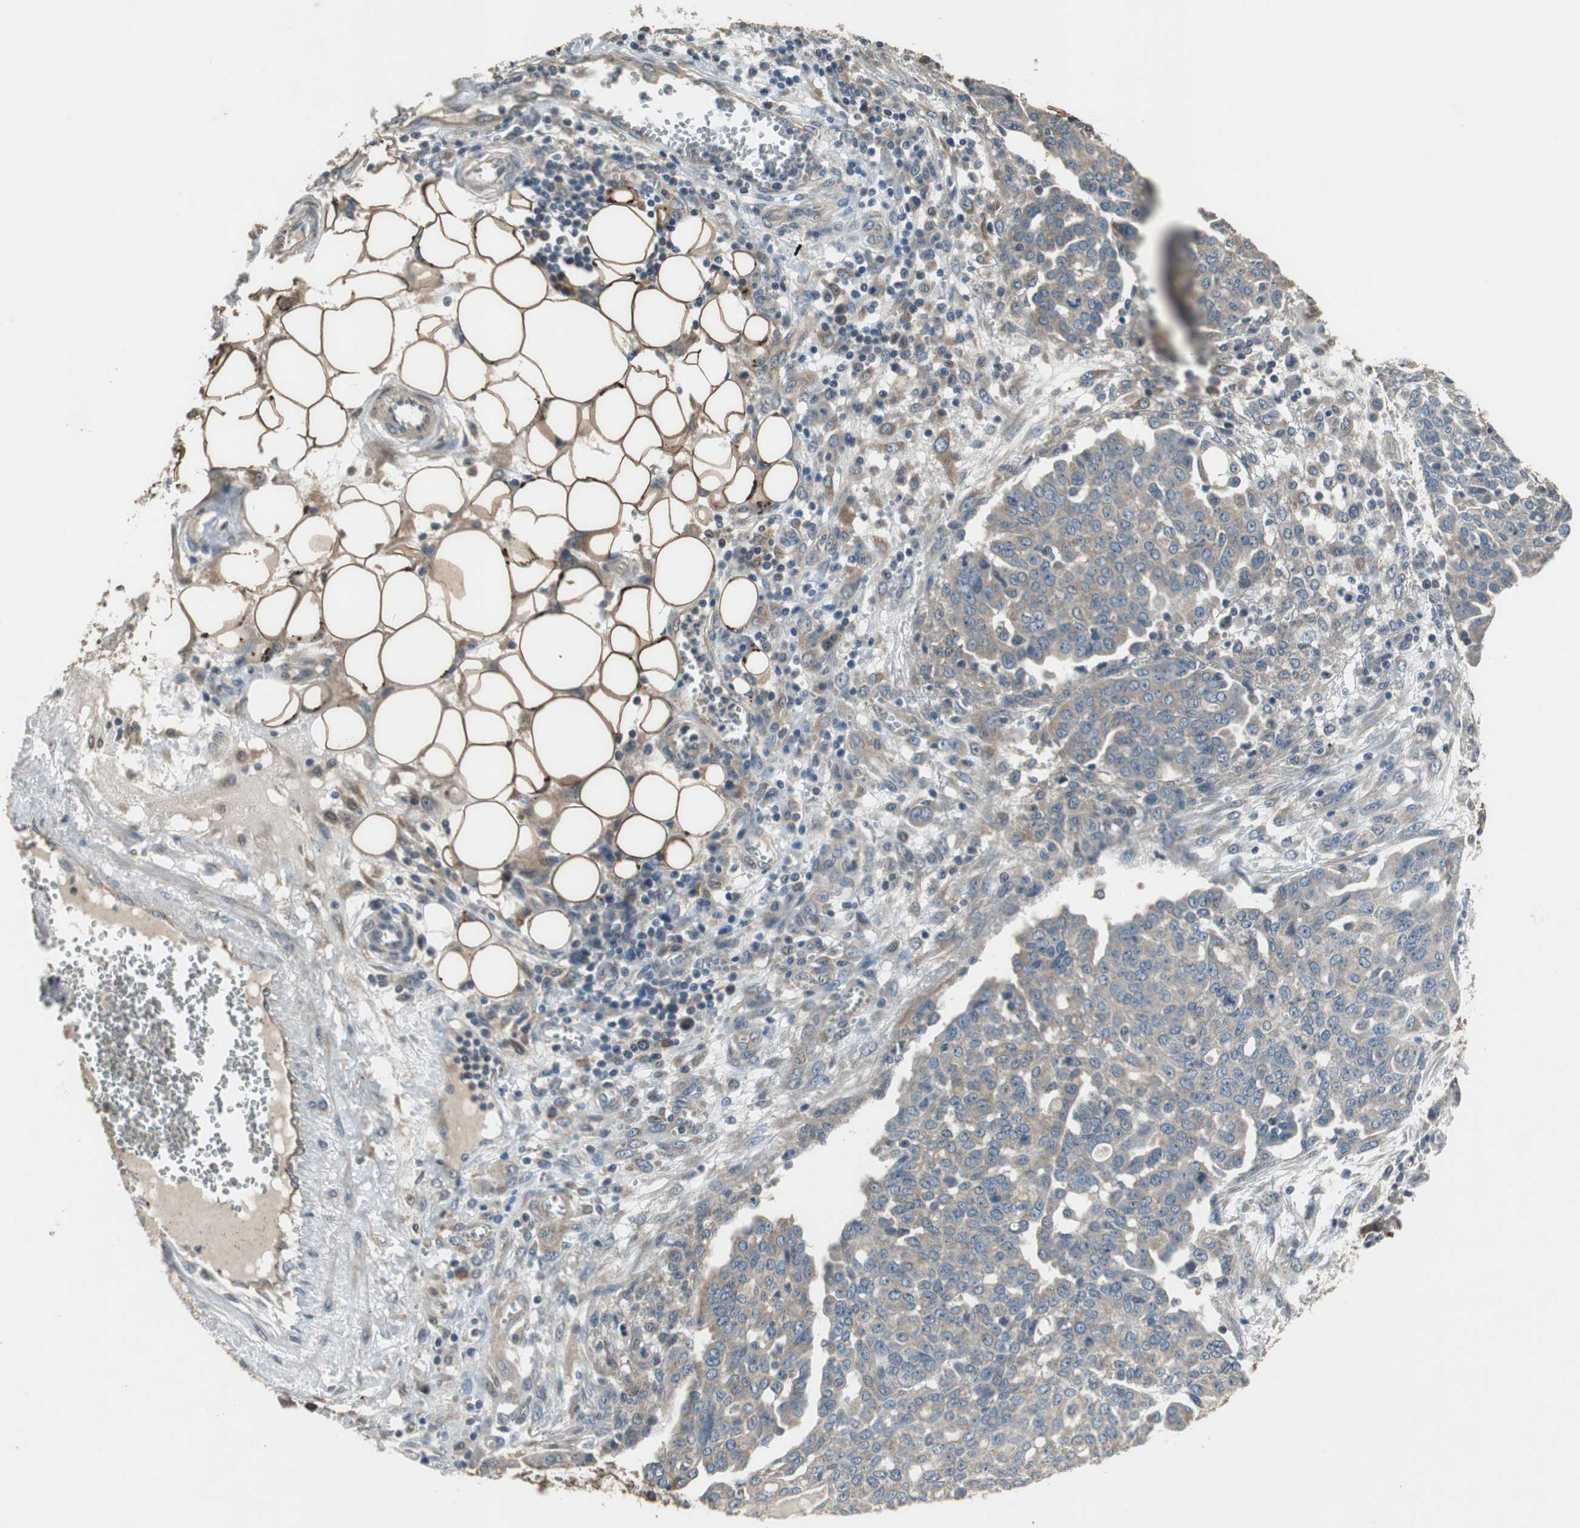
{"staining": {"intensity": "moderate", "quantity": "25%-75%", "location": "cytoplasmic/membranous"}, "tissue": "ovarian cancer", "cell_type": "Tumor cells", "image_type": "cancer", "snomed": [{"axis": "morphology", "description": "Cystadenocarcinoma, serous, NOS"}, {"axis": "topography", "description": "Soft tissue"}, {"axis": "topography", "description": "Ovary"}], "caption": "A micrograph showing moderate cytoplasmic/membranous staining in about 25%-75% of tumor cells in ovarian cancer (serous cystadenocarcinoma), as visualized by brown immunohistochemical staining.", "gene": "PI4KB", "patient": {"sex": "female", "age": 57}}